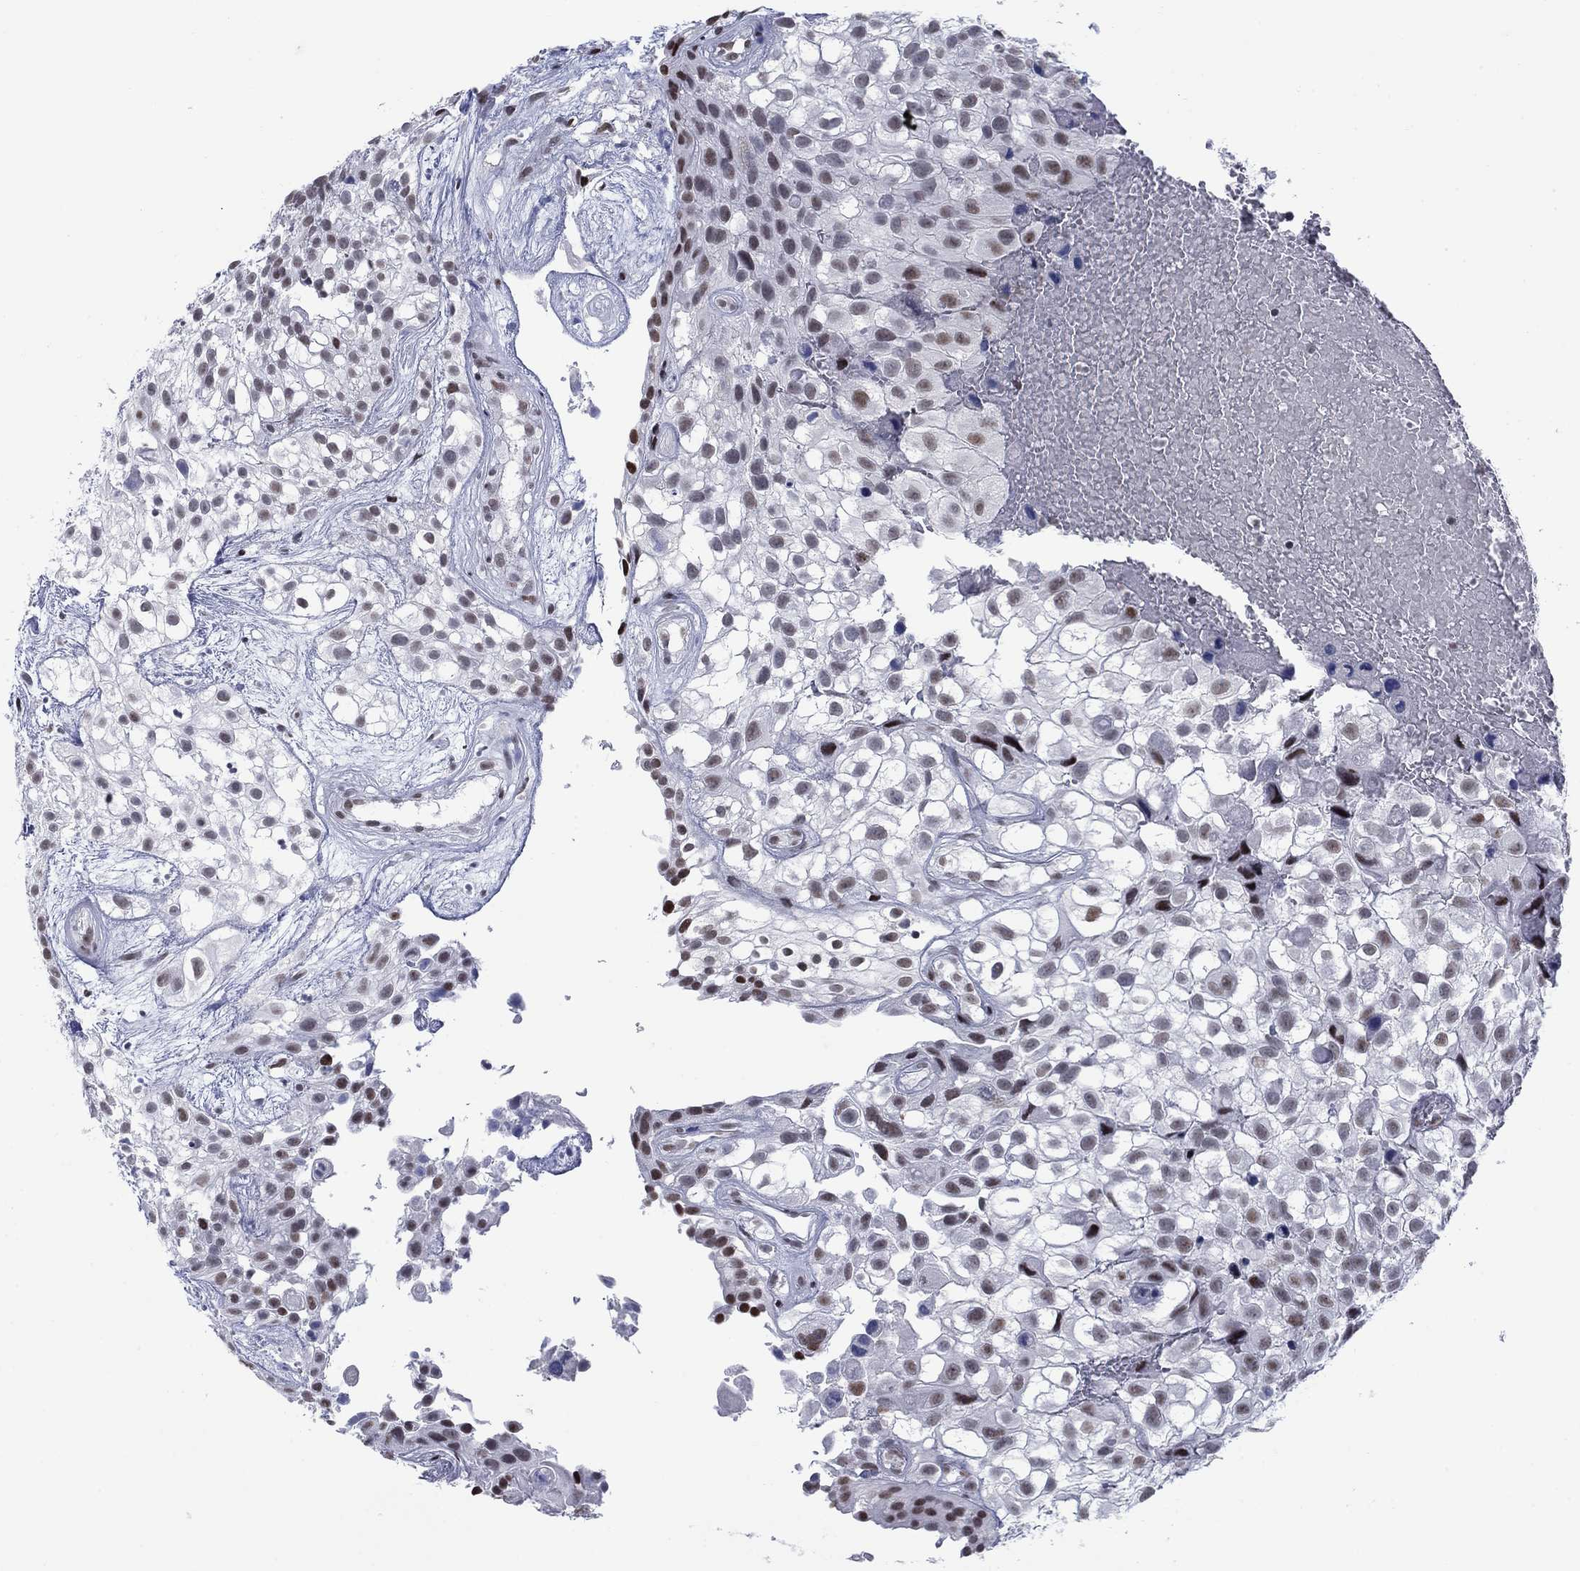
{"staining": {"intensity": "moderate", "quantity": "<25%", "location": "nuclear"}, "tissue": "urothelial cancer", "cell_type": "Tumor cells", "image_type": "cancer", "snomed": [{"axis": "morphology", "description": "Urothelial carcinoma, High grade"}, {"axis": "topography", "description": "Urinary bladder"}], "caption": "Immunohistochemical staining of high-grade urothelial carcinoma shows moderate nuclear protein positivity in about <25% of tumor cells. (Brightfield microscopy of DAB IHC at high magnification).", "gene": "NPAS3", "patient": {"sex": "male", "age": 56}}